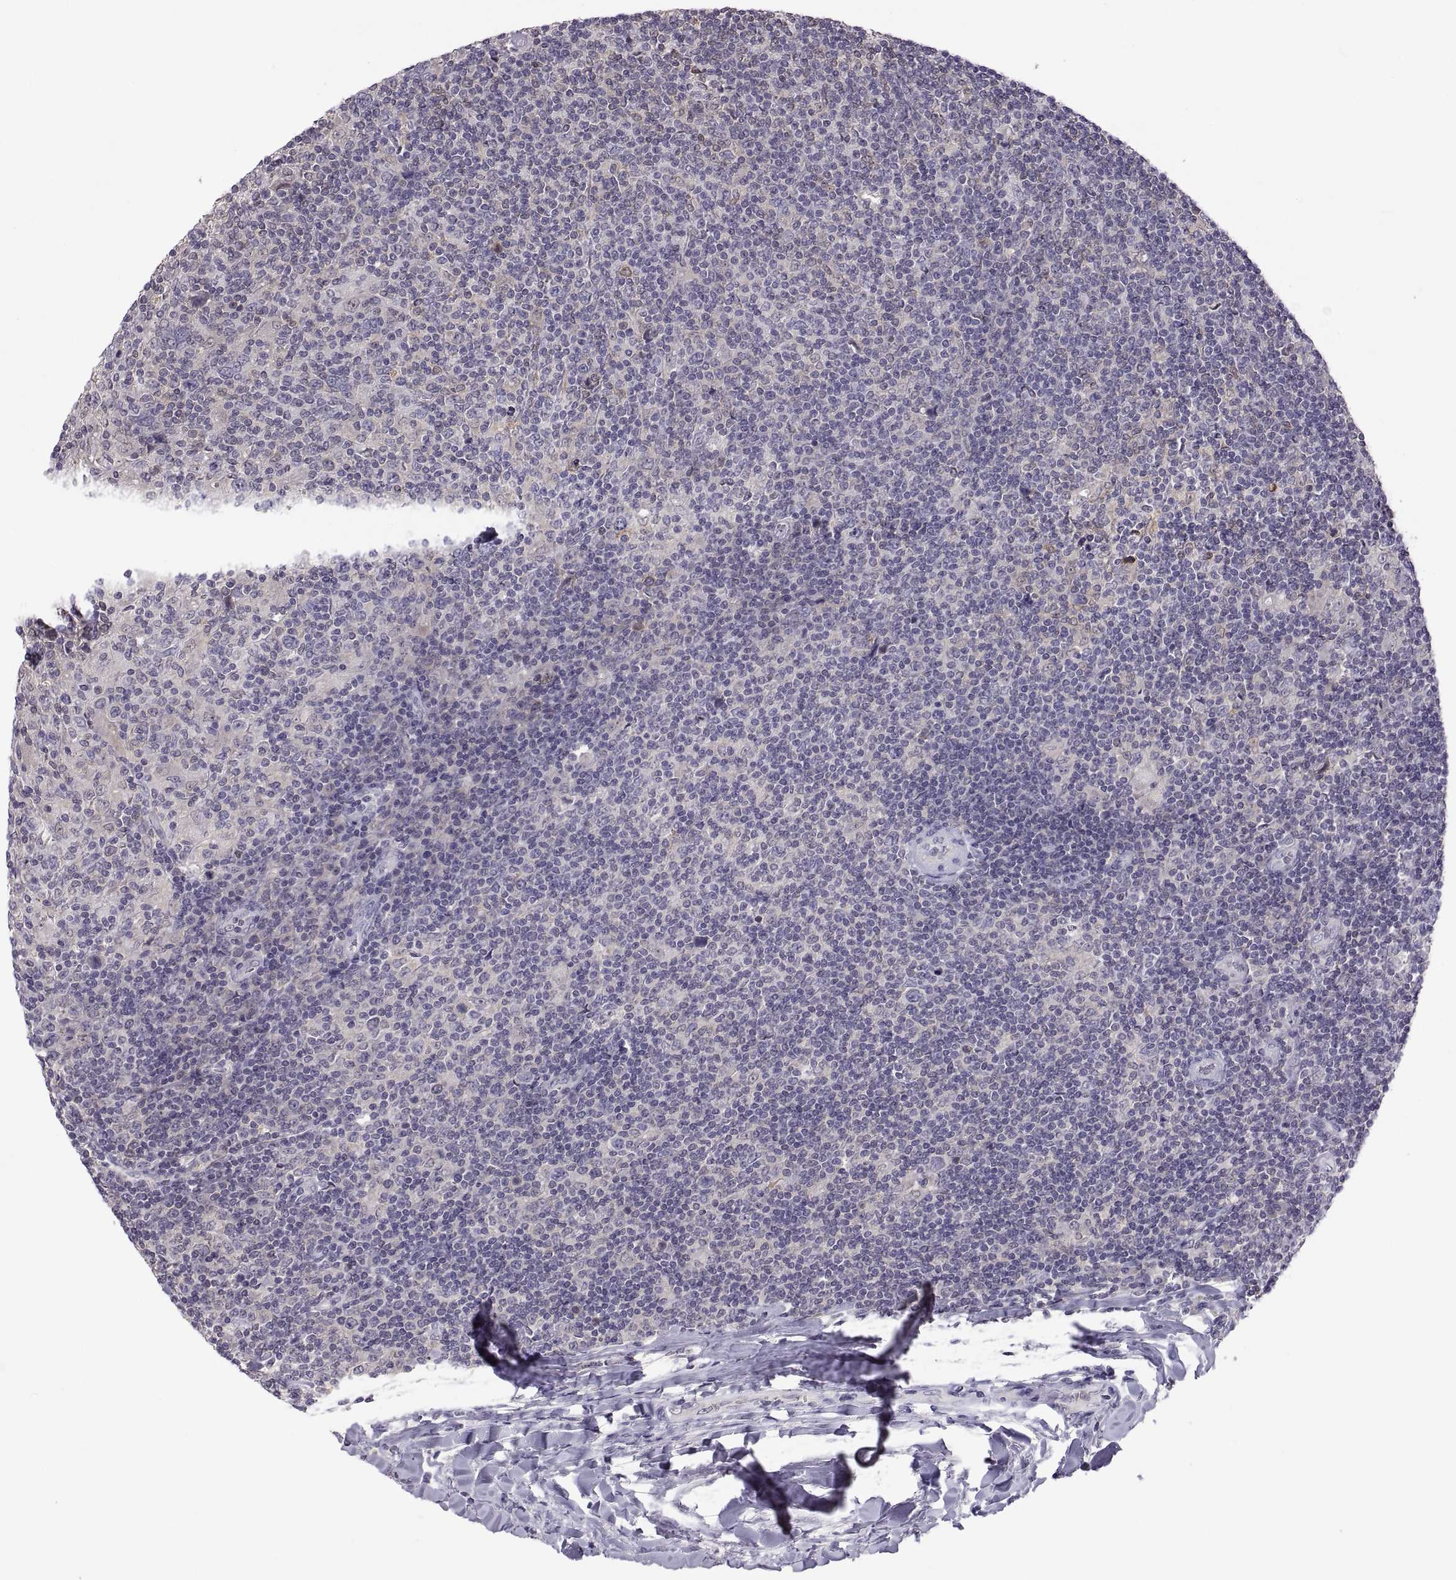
{"staining": {"intensity": "negative", "quantity": "none", "location": "none"}, "tissue": "lymphoma", "cell_type": "Tumor cells", "image_type": "cancer", "snomed": [{"axis": "morphology", "description": "Hodgkin's disease, NOS"}, {"axis": "topography", "description": "Lymph node"}], "caption": "An IHC photomicrograph of lymphoma is shown. There is no staining in tumor cells of lymphoma.", "gene": "FGF9", "patient": {"sex": "male", "age": 40}}